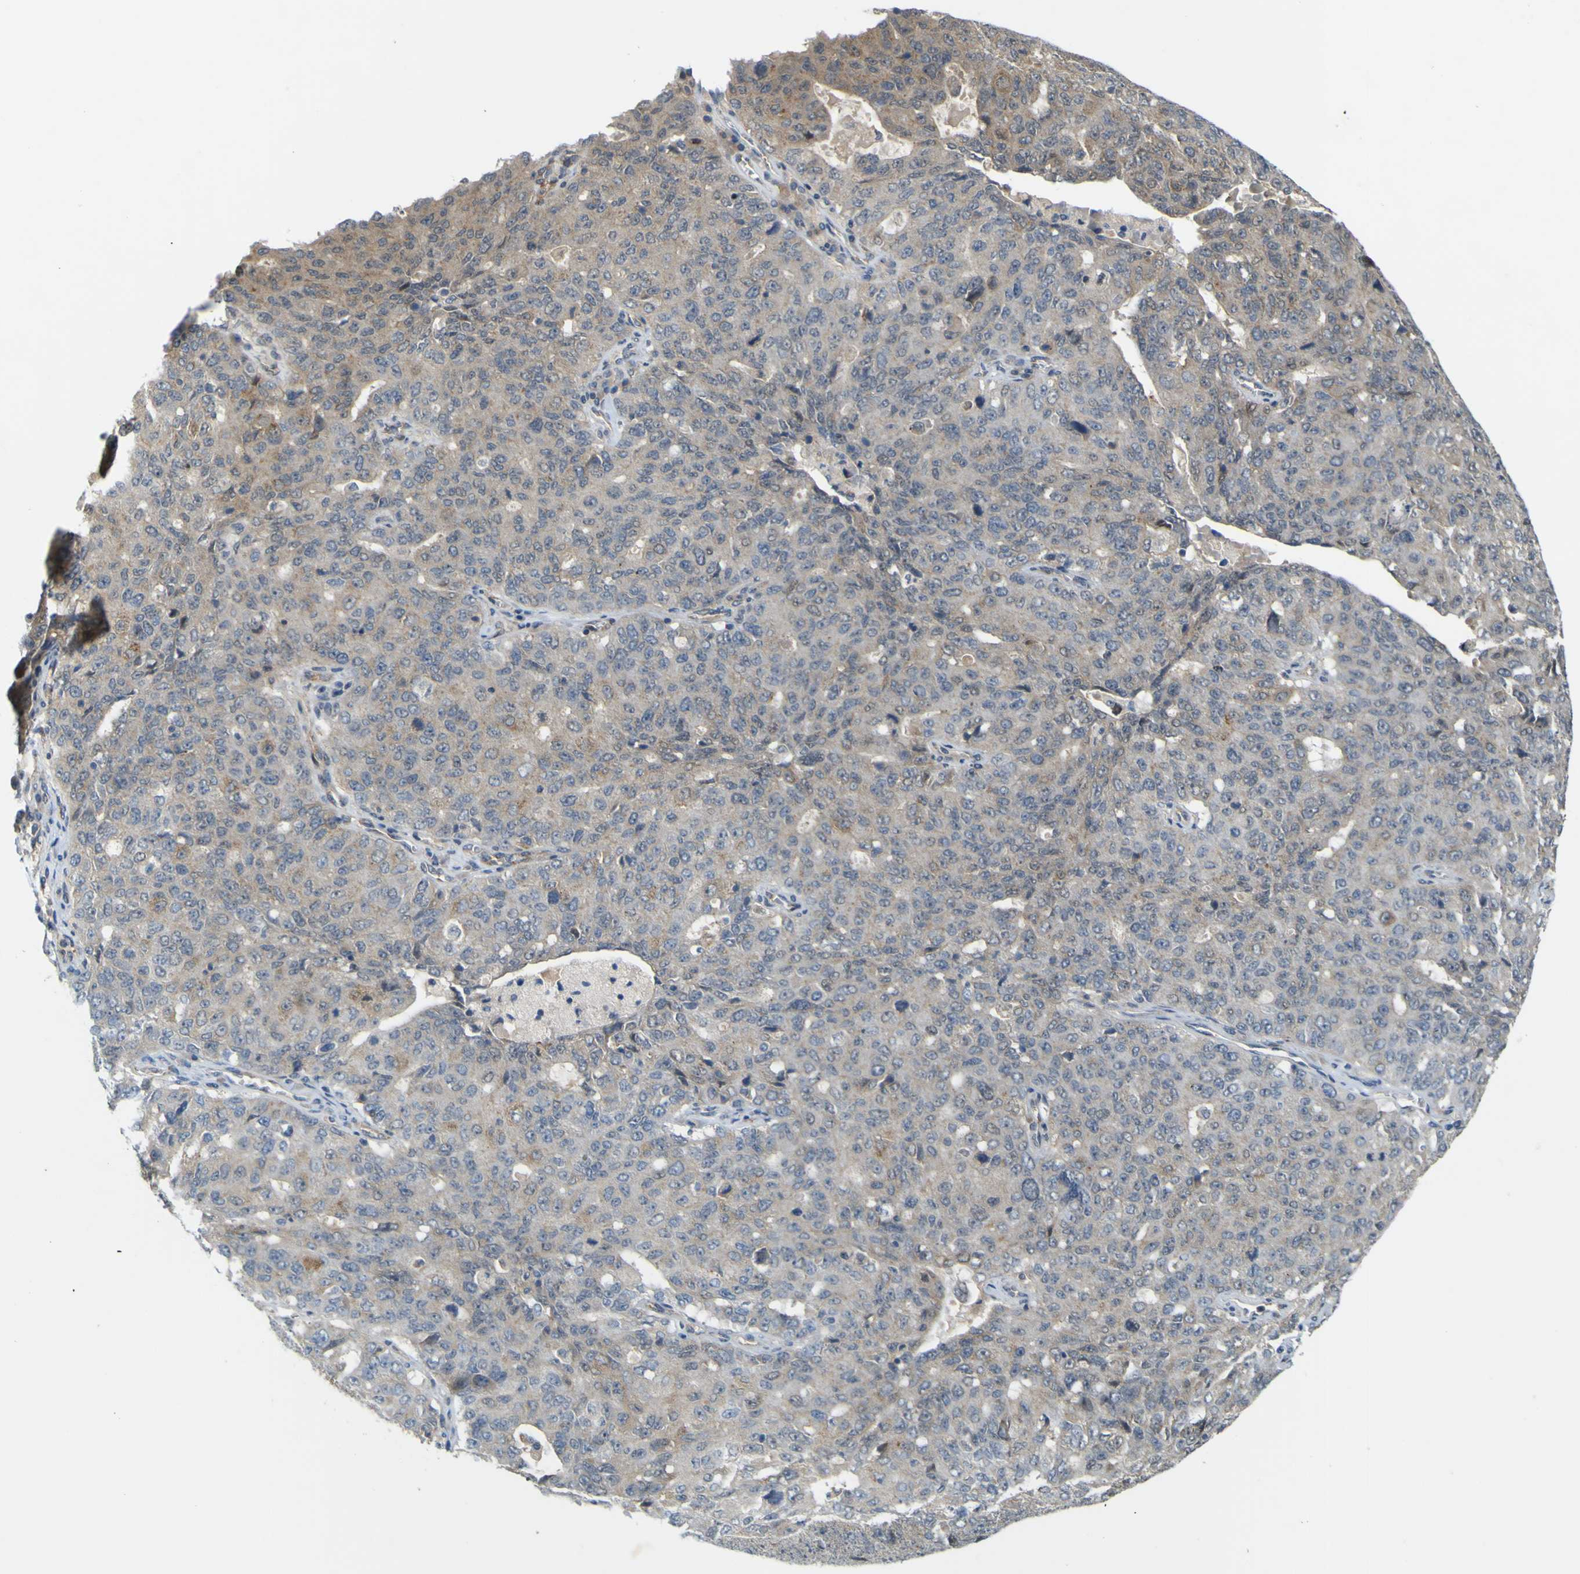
{"staining": {"intensity": "weak", "quantity": "<25%", "location": "cytoplasmic/membranous"}, "tissue": "ovarian cancer", "cell_type": "Tumor cells", "image_type": "cancer", "snomed": [{"axis": "morphology", "description": "Carcinoma, endometroid"}, {"axis": "topography", "description": "Ovary"}], "caption": "Immunohistochemical staining of human ovarian endometroid carcinoma demonstrates no significant positivity in tumor cells. The staining is performed using DAB brown chromogen with nuclei counter-stained in using hematoxylin.", "gene": "IGF2R", "patient": {"sex": "female", "age": 62}}